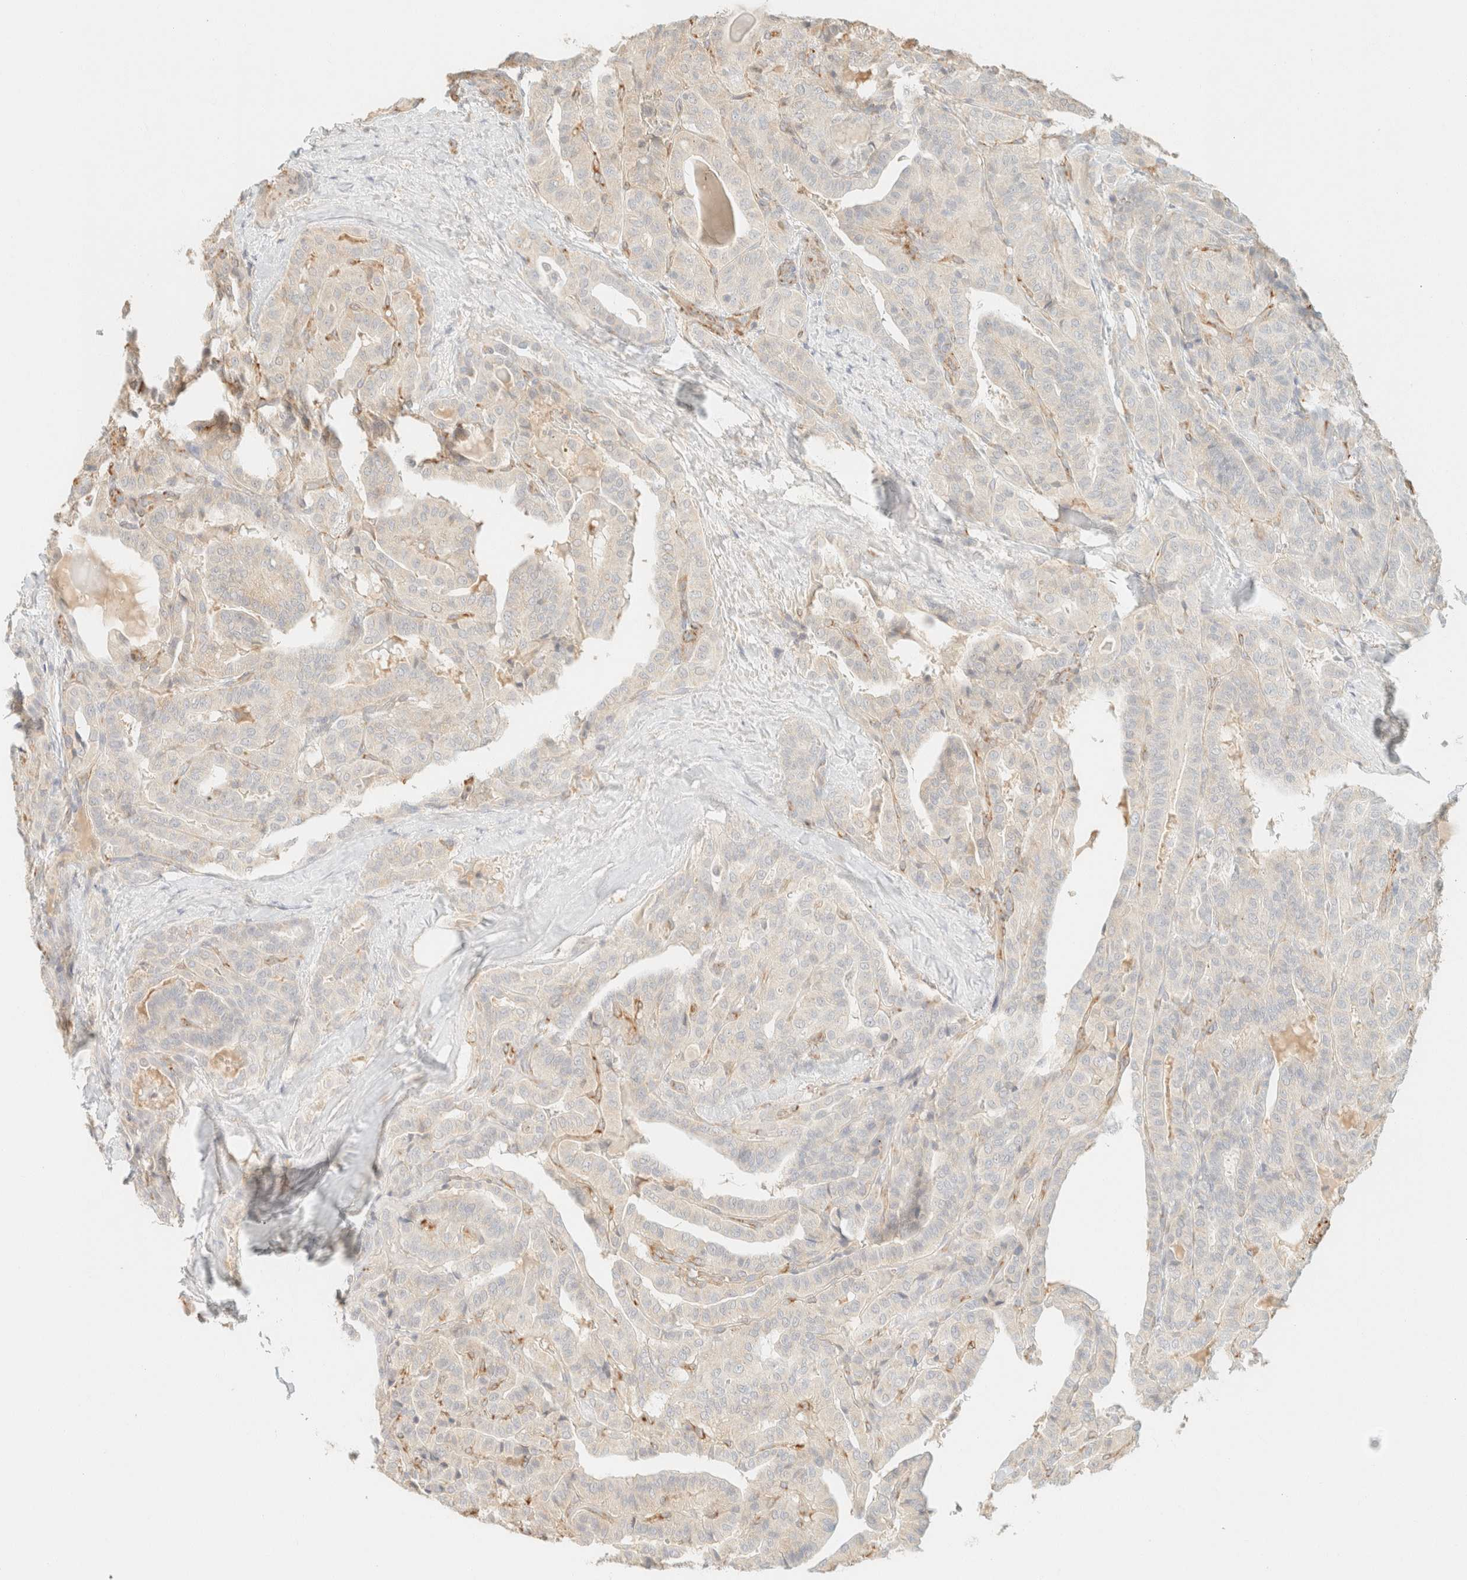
{"staining": {"intensity": "negative", "quantity": "none", "location": "none"}, "tissue": "thyroid cancer", "cell_type": "Tumor cells", "image_type": "cancer", "snomed": [{"axis": "morphology", "description": "Papillary adenocarcinoma, NOS"}, {"axis": "topography", "description": "Thyroid gland"}], "caption": "Tumor cells show no significant protein positivity in thyroid cancer (papillary adenocarcinoma).", "gene": "SPARCL1", "patient": {"sex": "male", "age": 77}}